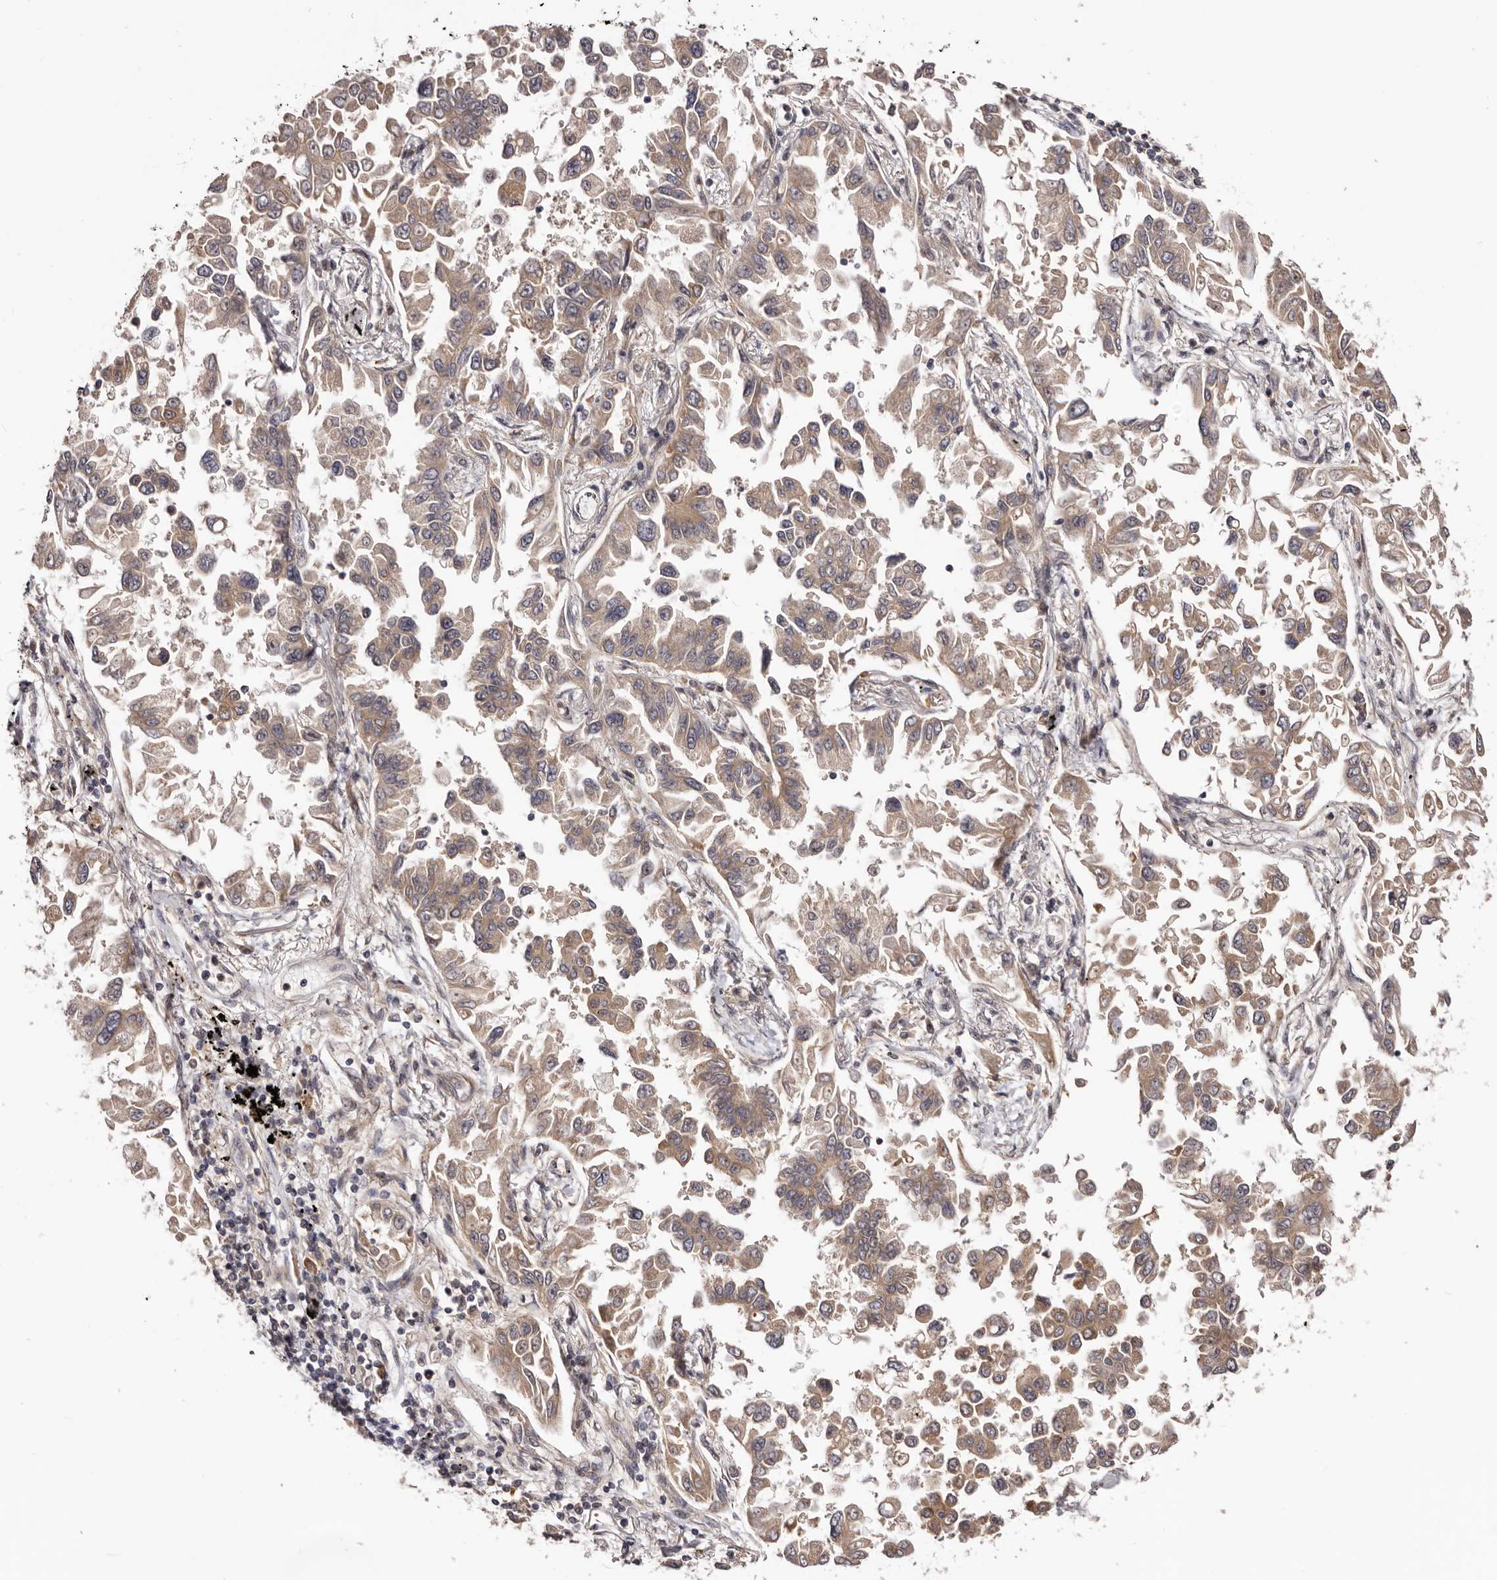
{"staining": {"intensity": "weak", "quantity": ">75%", "location": "cytoplasmic/membranous"}, "tissue": "lung cancer", "cell_type": "Tumor cells", "image_type": "cancer", "snomed": [{"axis": "morphology", "description": "Adenocarcinoma, NOS"}, {"axis": "topography", "description": "Lung"}], "caption": "Weak cytoplasmic/membranous protein positivity is present in approximately >75% of tumor cells in lung cancer (adenocarcinoma).", "gene": "MDP1", "patient": {"sex": "female", "age": 67}}